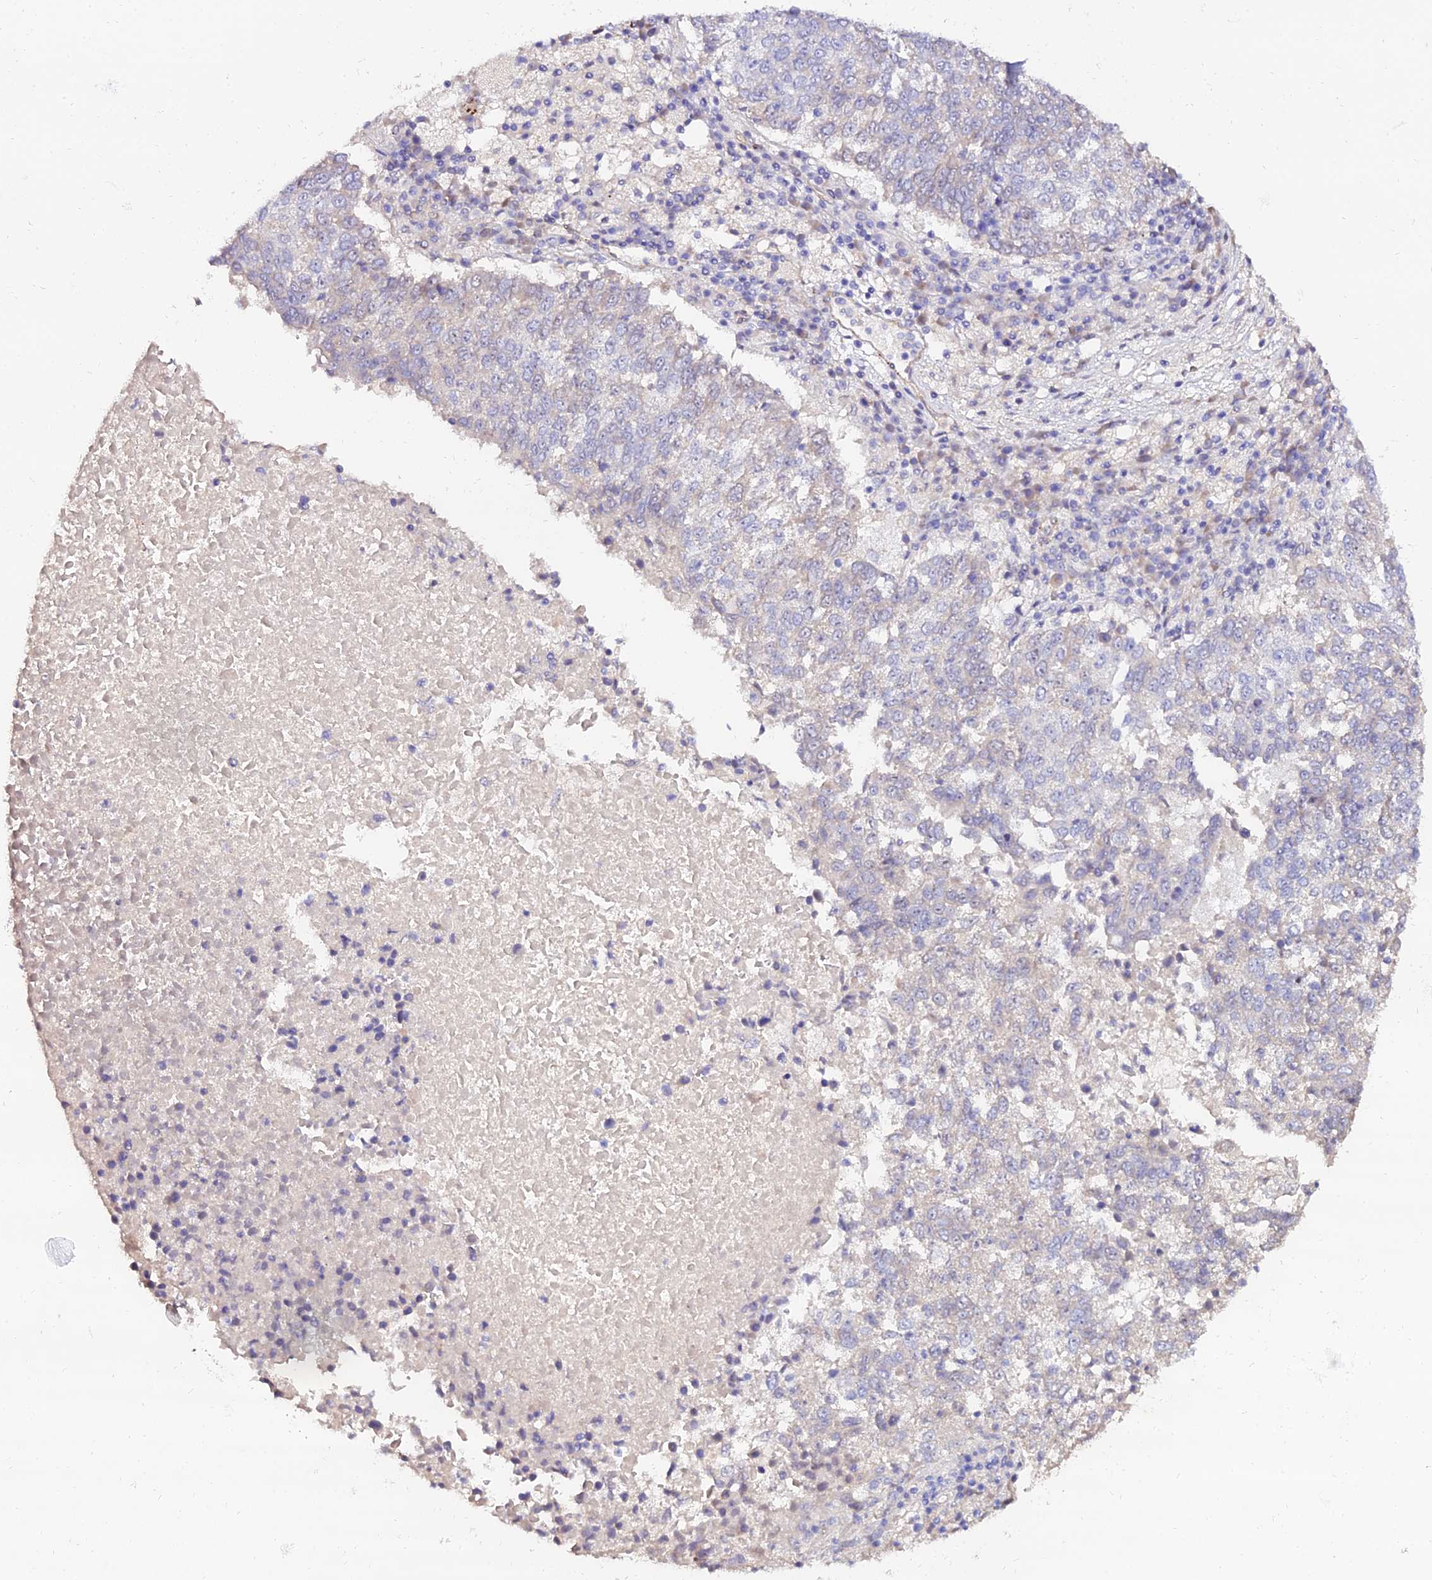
{"staining": {"intensity": "negative", "quantity": "none", "location": "none"}, "tissue": "lung cancer", "cell_type": "Tumor cells", "image_type": "cancer", "snomed": [{"axis": "morphology", "description": "Squamous cell carcinoma, NOS"}, {"axis": "topography", "description": "Lung"}], "caption": "Immunohistochemistry (IHC) image of lung squamous cell carcinoma stained for a protein (brown), which reveals no expression in tumor cells.", "gene": "ALDH3B2", "patient": {"sex": "male", "age": 73}}